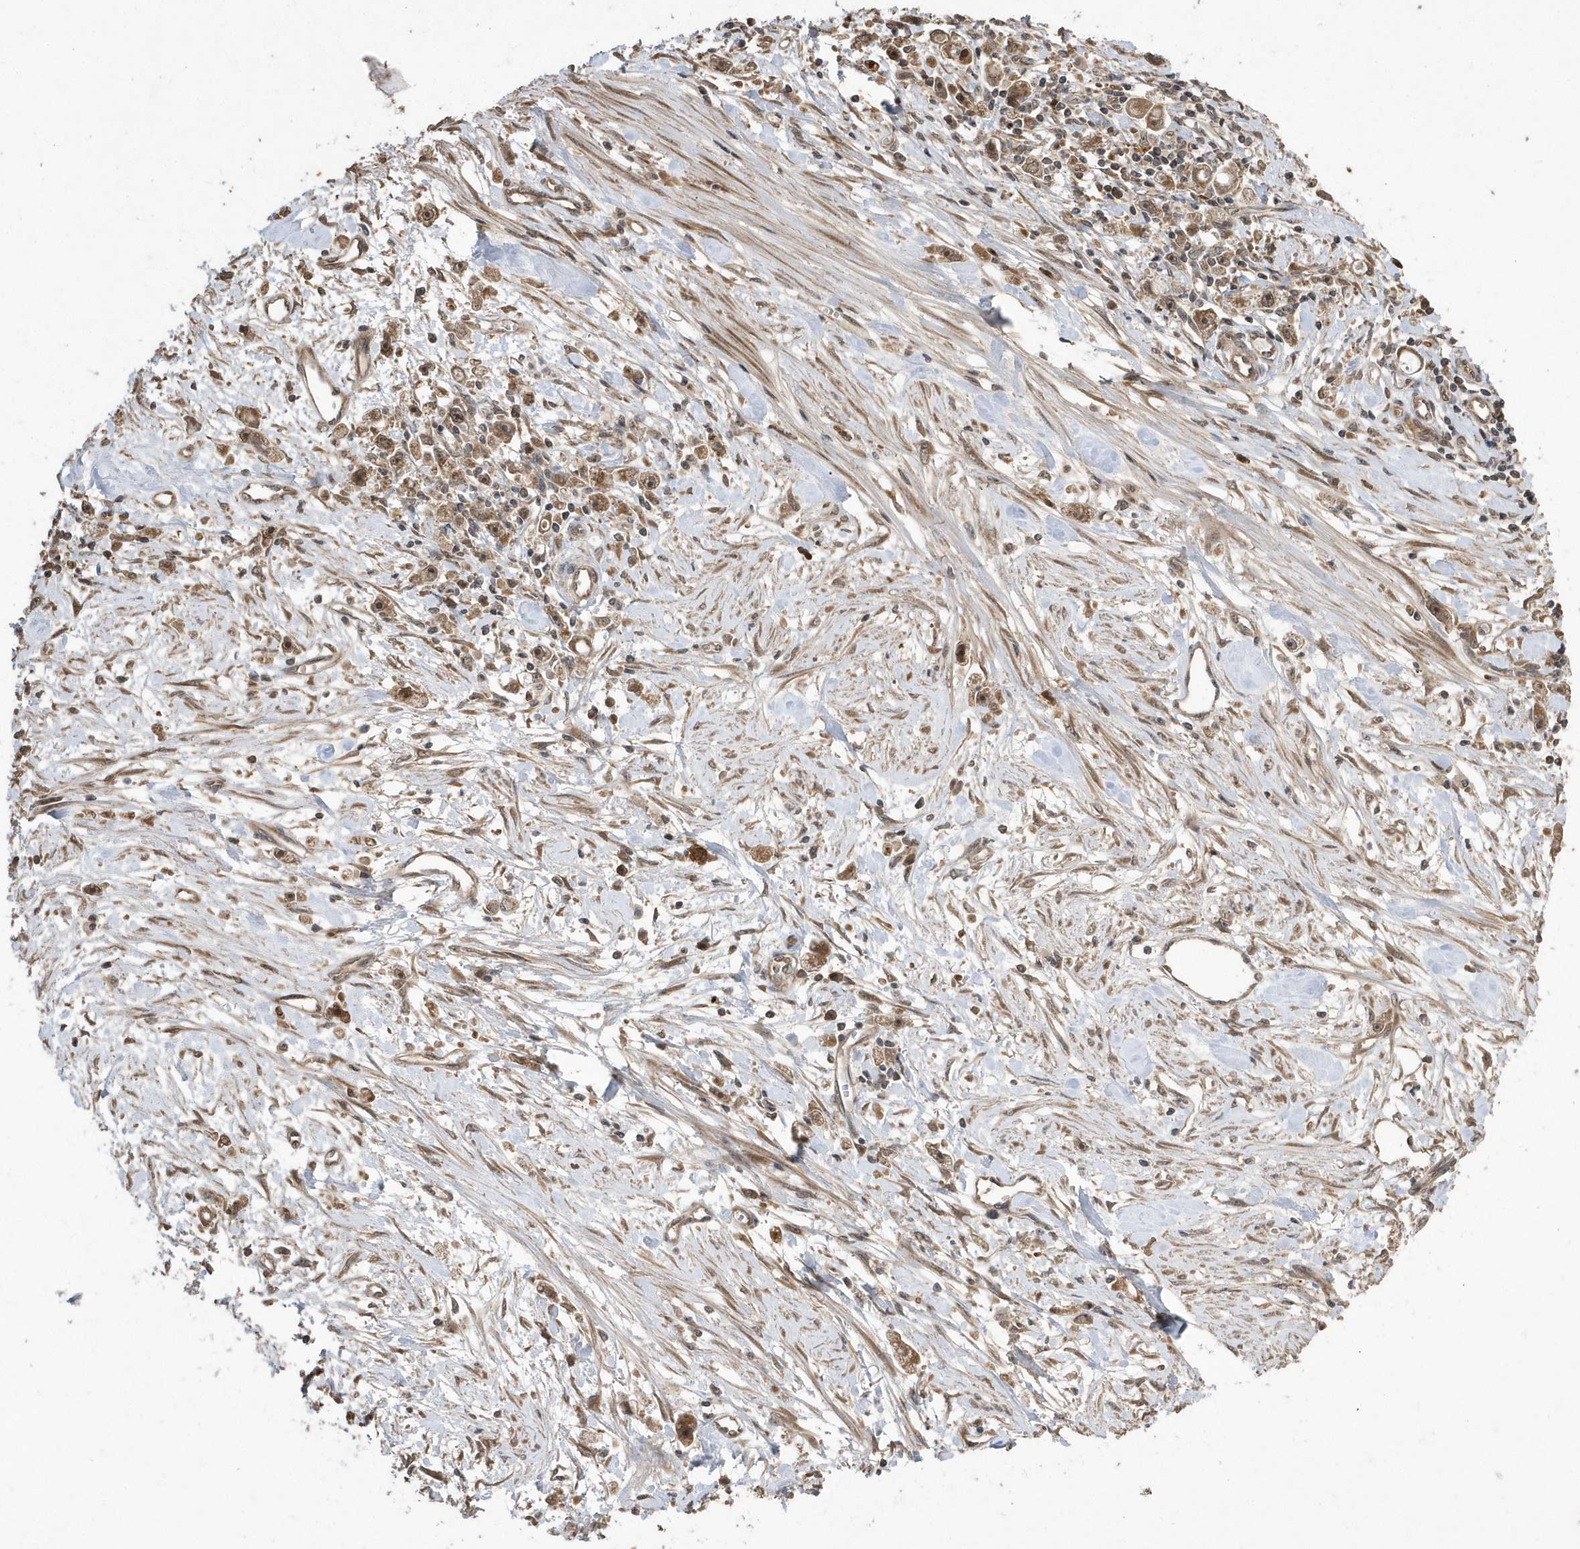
{"staining": {"intensity": "moderate", "quantity": "25%-75%", "location": "cytoplasmic/membranous,nuclear"}, "tissue": "stomach cancer", "cell_type": "Tumor cells", "image_type": "cancer", "snomed": [{"axis": "morphology", "description": "Adenocarcinoma, NOS"}, {"axis": "topography", "description": "Stomach"}], "caption": "Approximately 25%-75% of tumor cells in stomach cancer (adenocarcinoma) demonstrate moderate cytoplasmic/membranous and nuclear protein expression as visualized by brown immunohistochemical staining.", "gene": "WASHC5", "patient": {"sex": "female", "age": 59}}